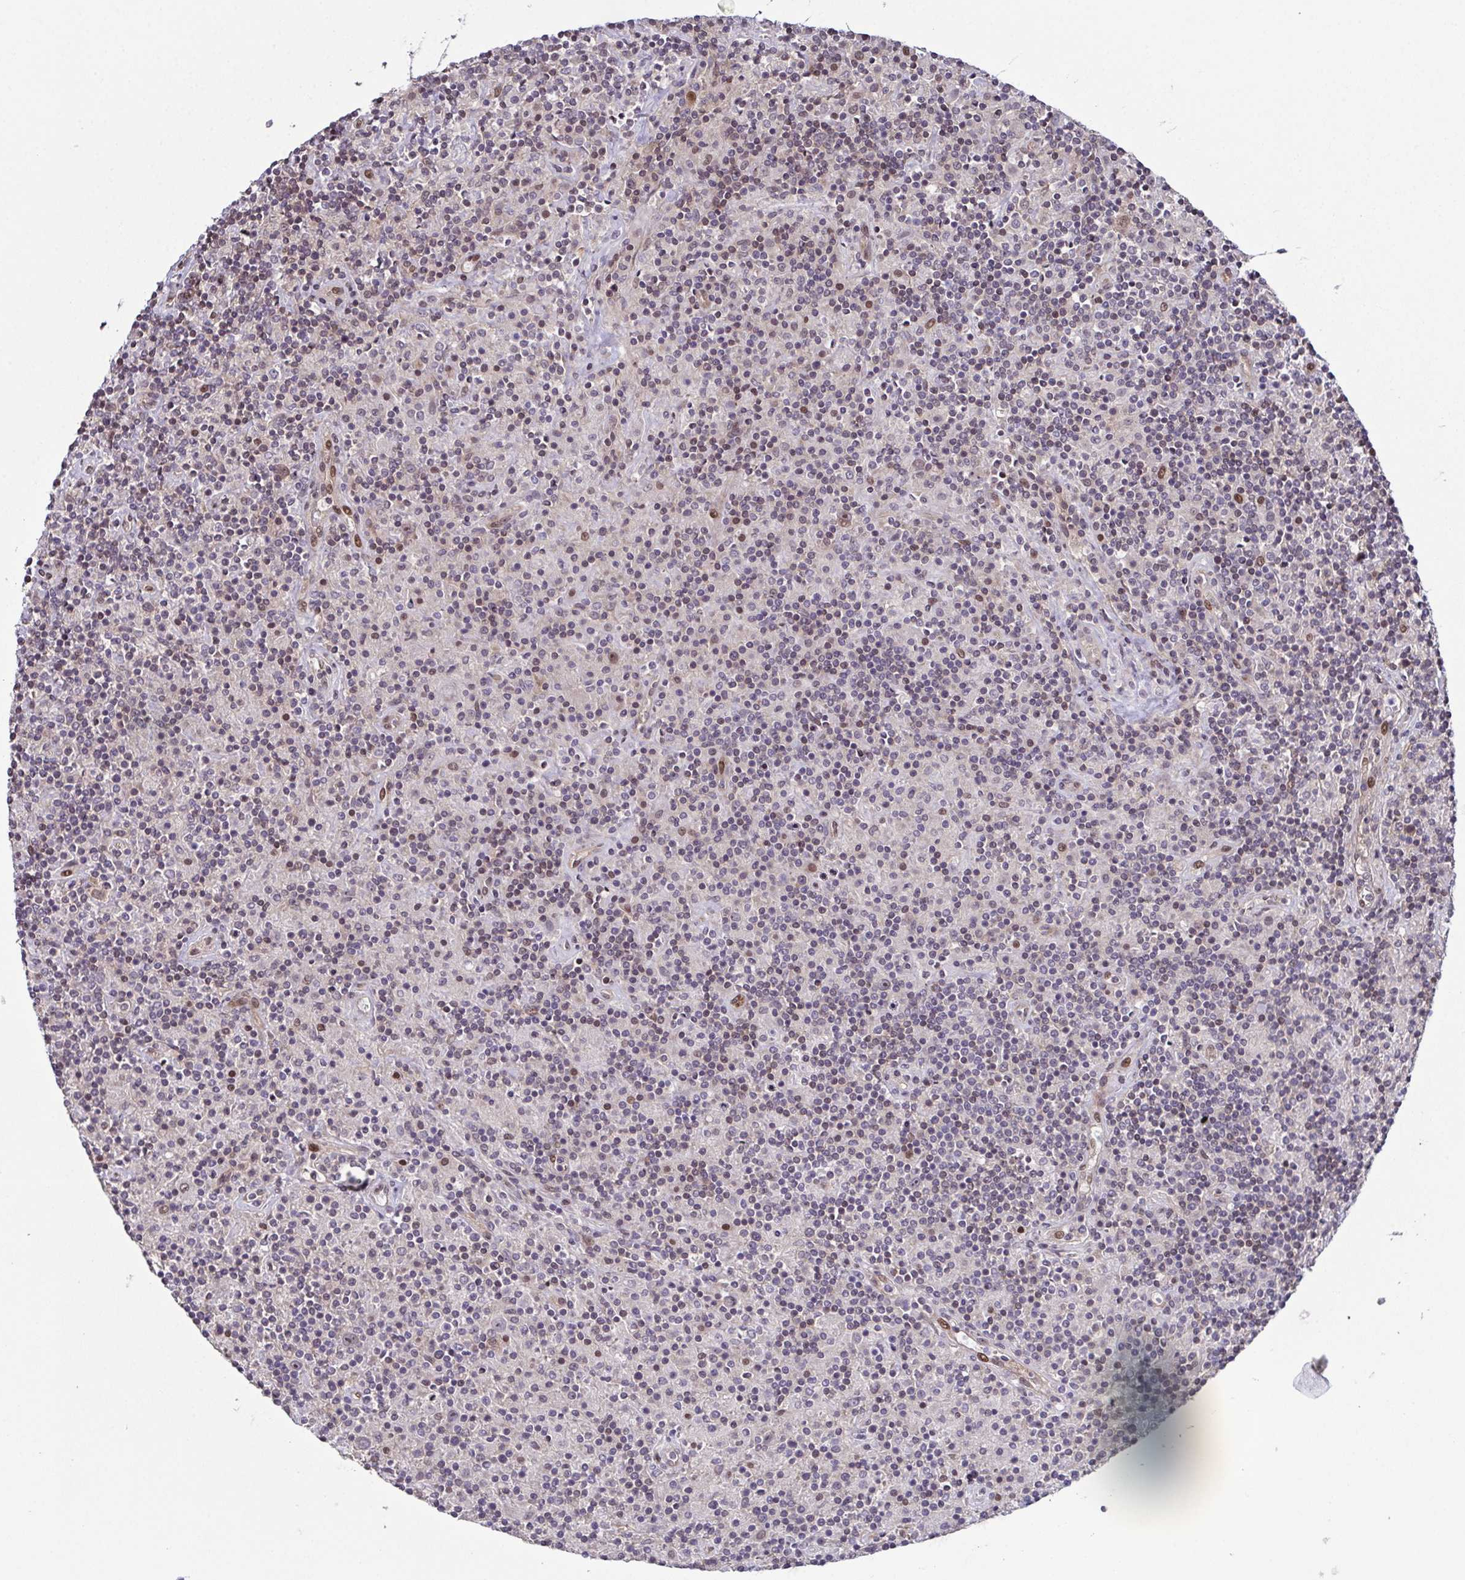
{"staining": {"intensity": "weak", "quantity": "25%-75%", "location": "cytoplasmic/membranous,nuclear"}, "tissue": "lymphoma", "cell_type": "Tumor cells", "image_type": "cancer", "snomed": [{"axis": "morphology", "description": "Hodgkin's disease, NOS"}, {"axis": "topography", "description": "Lymph node"}], "caption": "Immunohistochemistry (IHC) of human Hodgkin's disease exhibits low levels of weak cytoplasmic/membranous and nuclear positivity in about 25%-75% of tumor cells.", "gene": "DNAJB1", "patient": {"sex": "male", "age": 70}}